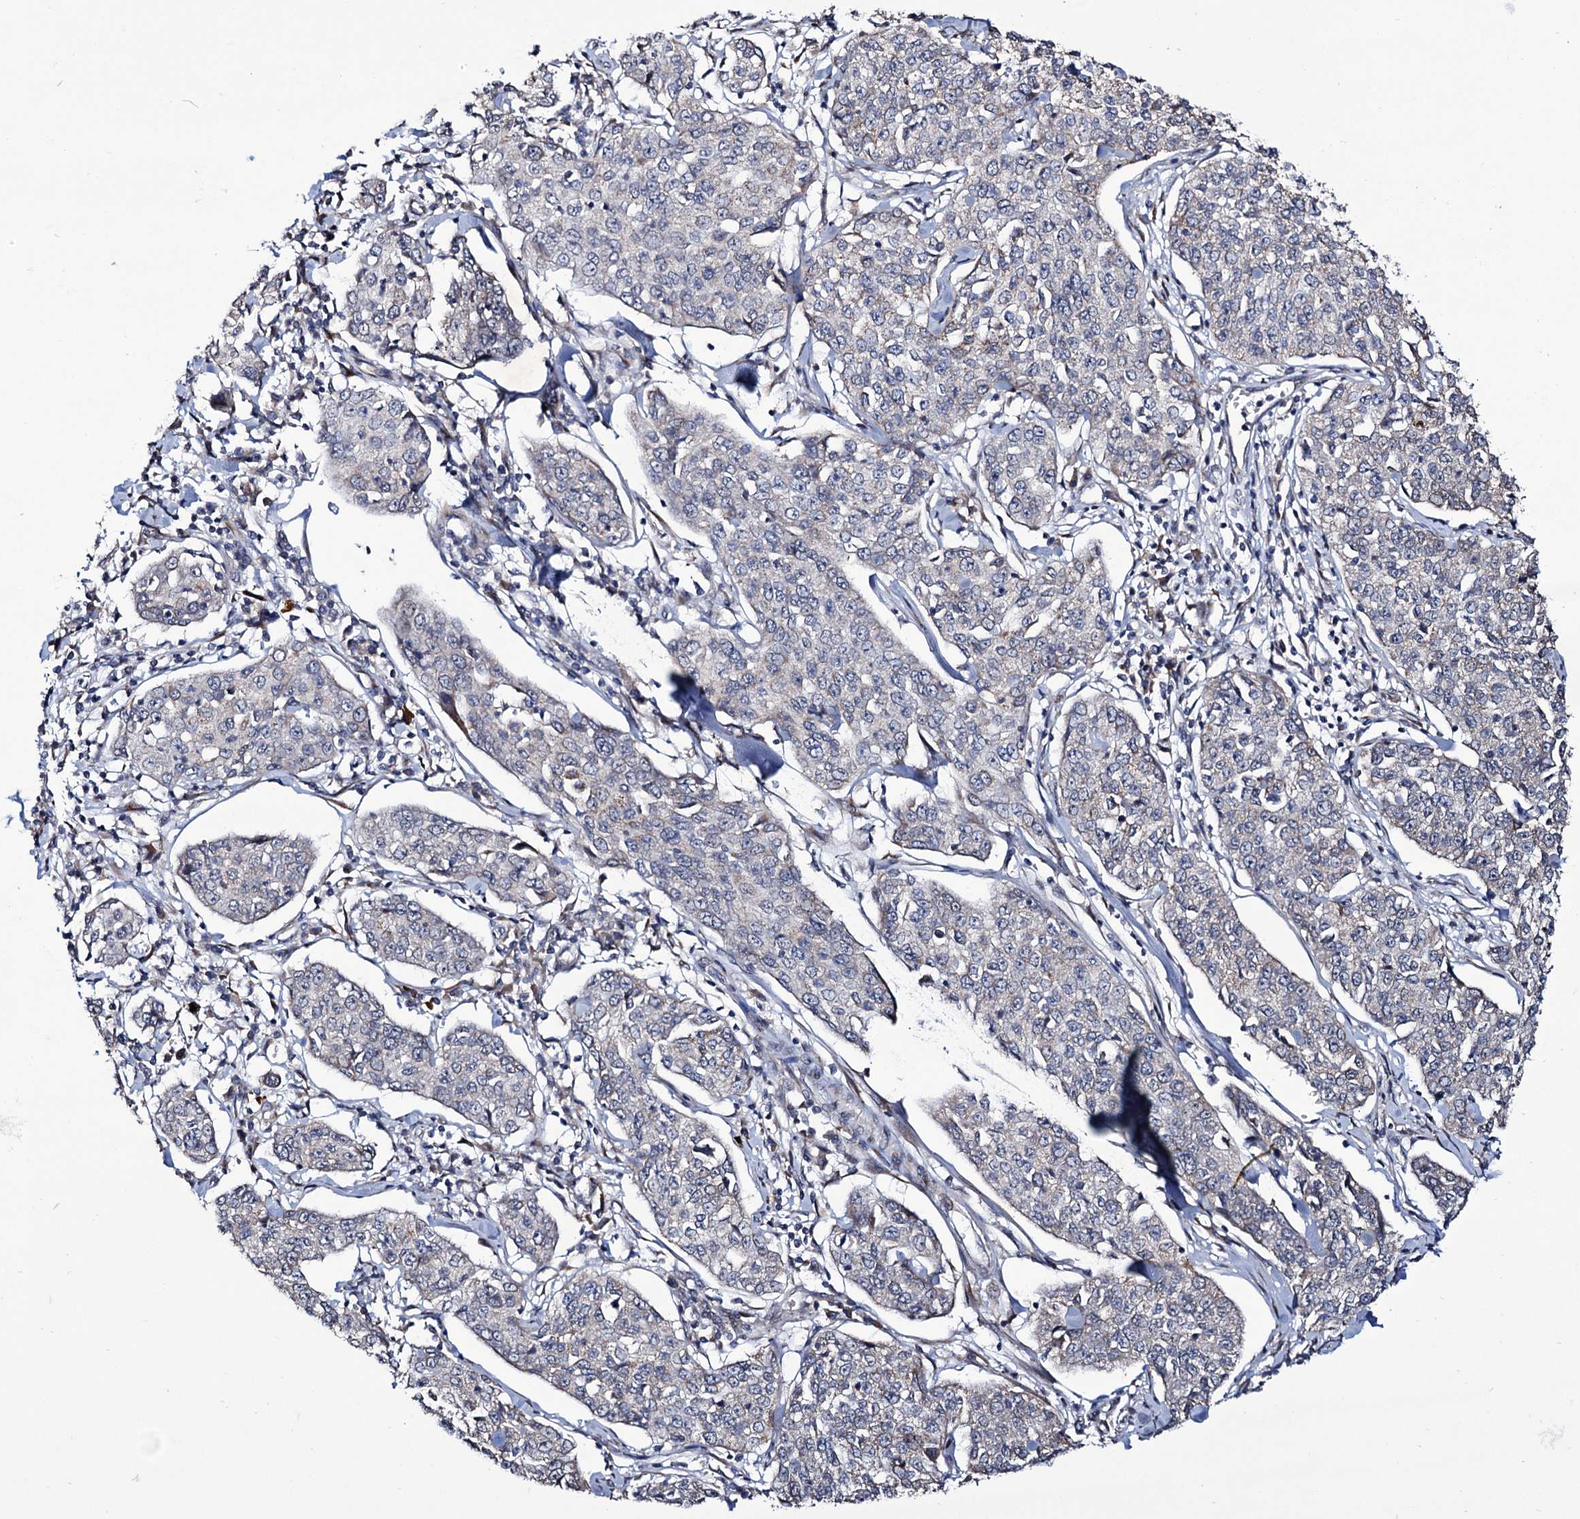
{"staining": {"intensity": "negative", "quantity": "none", "location": "none"}, "tissue": "cervical cancer", "cell_type": "Tumor cells", "image_type": "cancer", "snomed": [{"axis": "morphology", "description": "Squamous cell carcinoma, NOS"}, {"axis": "topography", "description": "Cervix"}], "caption": "Immunohistochemistry (IHC) of human cervical cancer reveals no expression in tumor cells.", "gene": "TUBGCP5", "patient": {"sex": "female", "age": 35}}